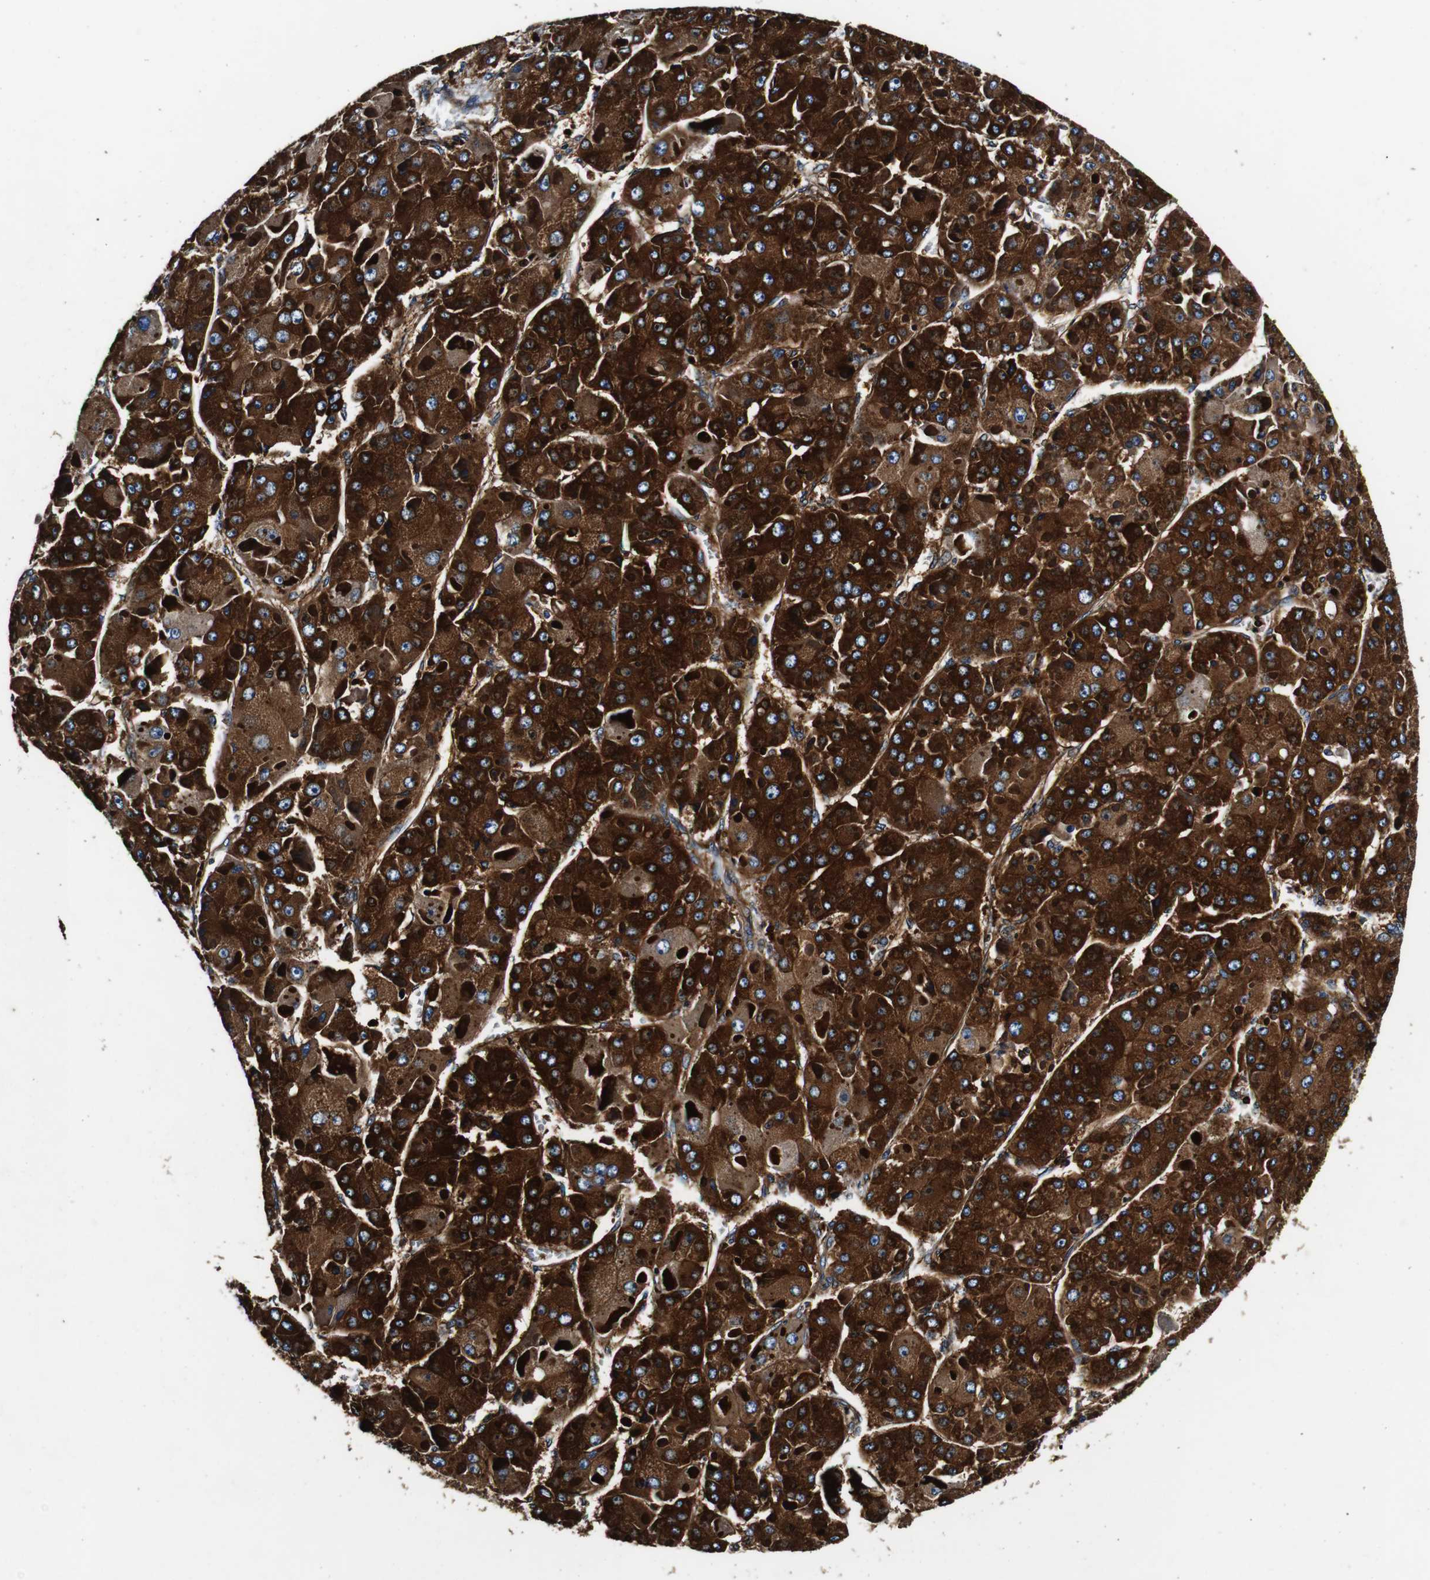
{"staining": {"intensity": "strong", "quantity": ">75%", "location": "cytoplasmic/membranous"}, "tissue": "liver cancer", "cell_type": "Tumor cells", "image_type": "cancer", "snomed": [{"axis": "morphology", "description": "Carcinoma, Hepatocellular, NOS"}, {"axis": "topography", "description": "Liver"}], "caption": "High-power microscopy captured an immunohistochemistry (IHC) micrograph of liver hepatocellular carcinoma, revealing strong cytoplasmic/membranous expression in approximately >75% of tumor cells.", "gene": "RHOT2", "patient": {"sex": "female", "age": 73}}